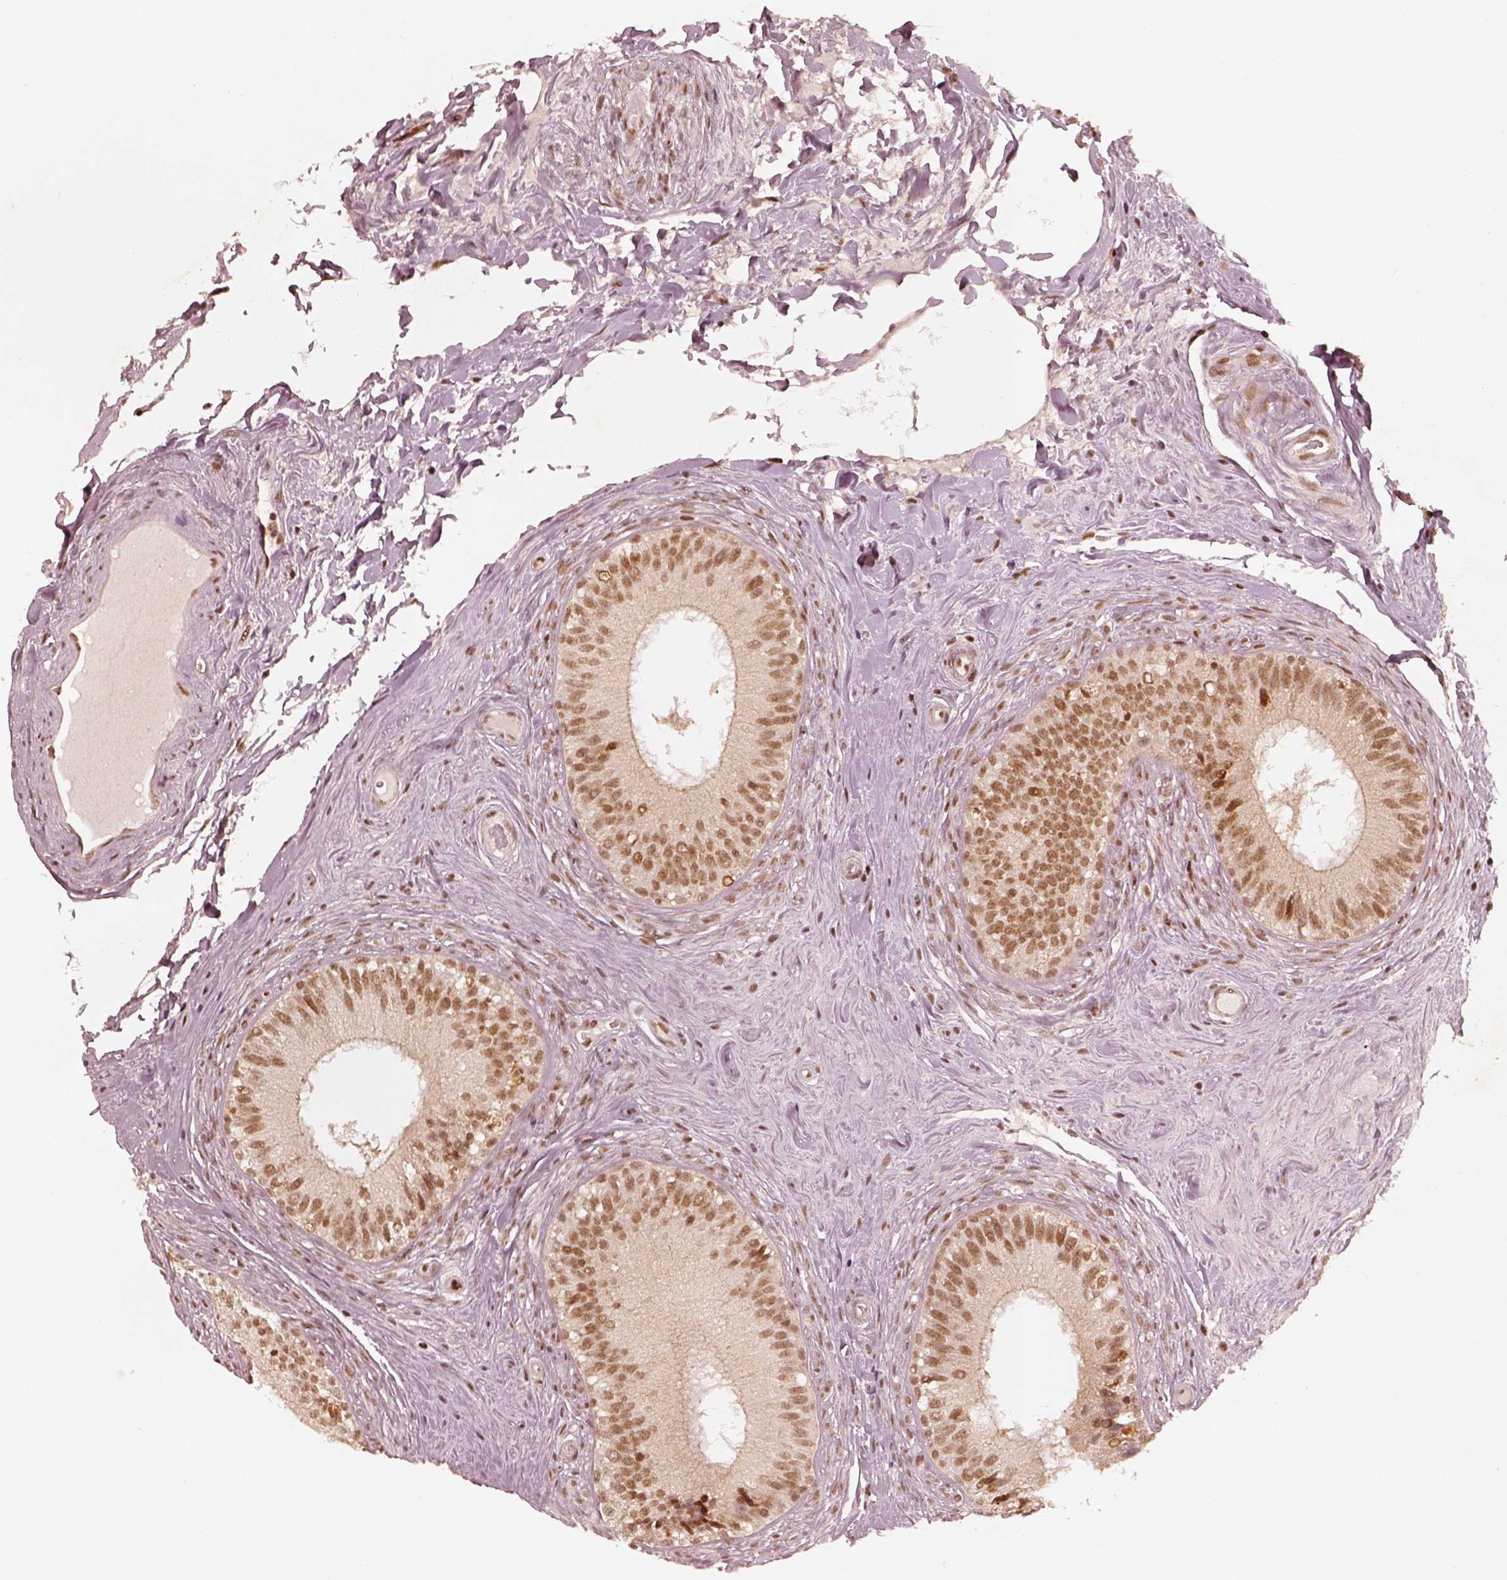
{"staining": {"intensity": "moderate", "quantity": ">75%", "location": "nuclear"}, "tissue": "epididymis", "cell_type": "Glandular cells", "image_type": "normal", "snomed": [{"axis": "morphology", "description": "Normal tissue, NOS"}, {"axis": "topography", "description": "Epididymis"}], "caption": "IHC (DAB (3,3'-diaminobenzidine)) staining of benign human epididymis shows moderate nuclear protein staining in about >75% of glandular cells.", "gene": "GMEB2", "patient": {"sex": "male", "age": 59}}